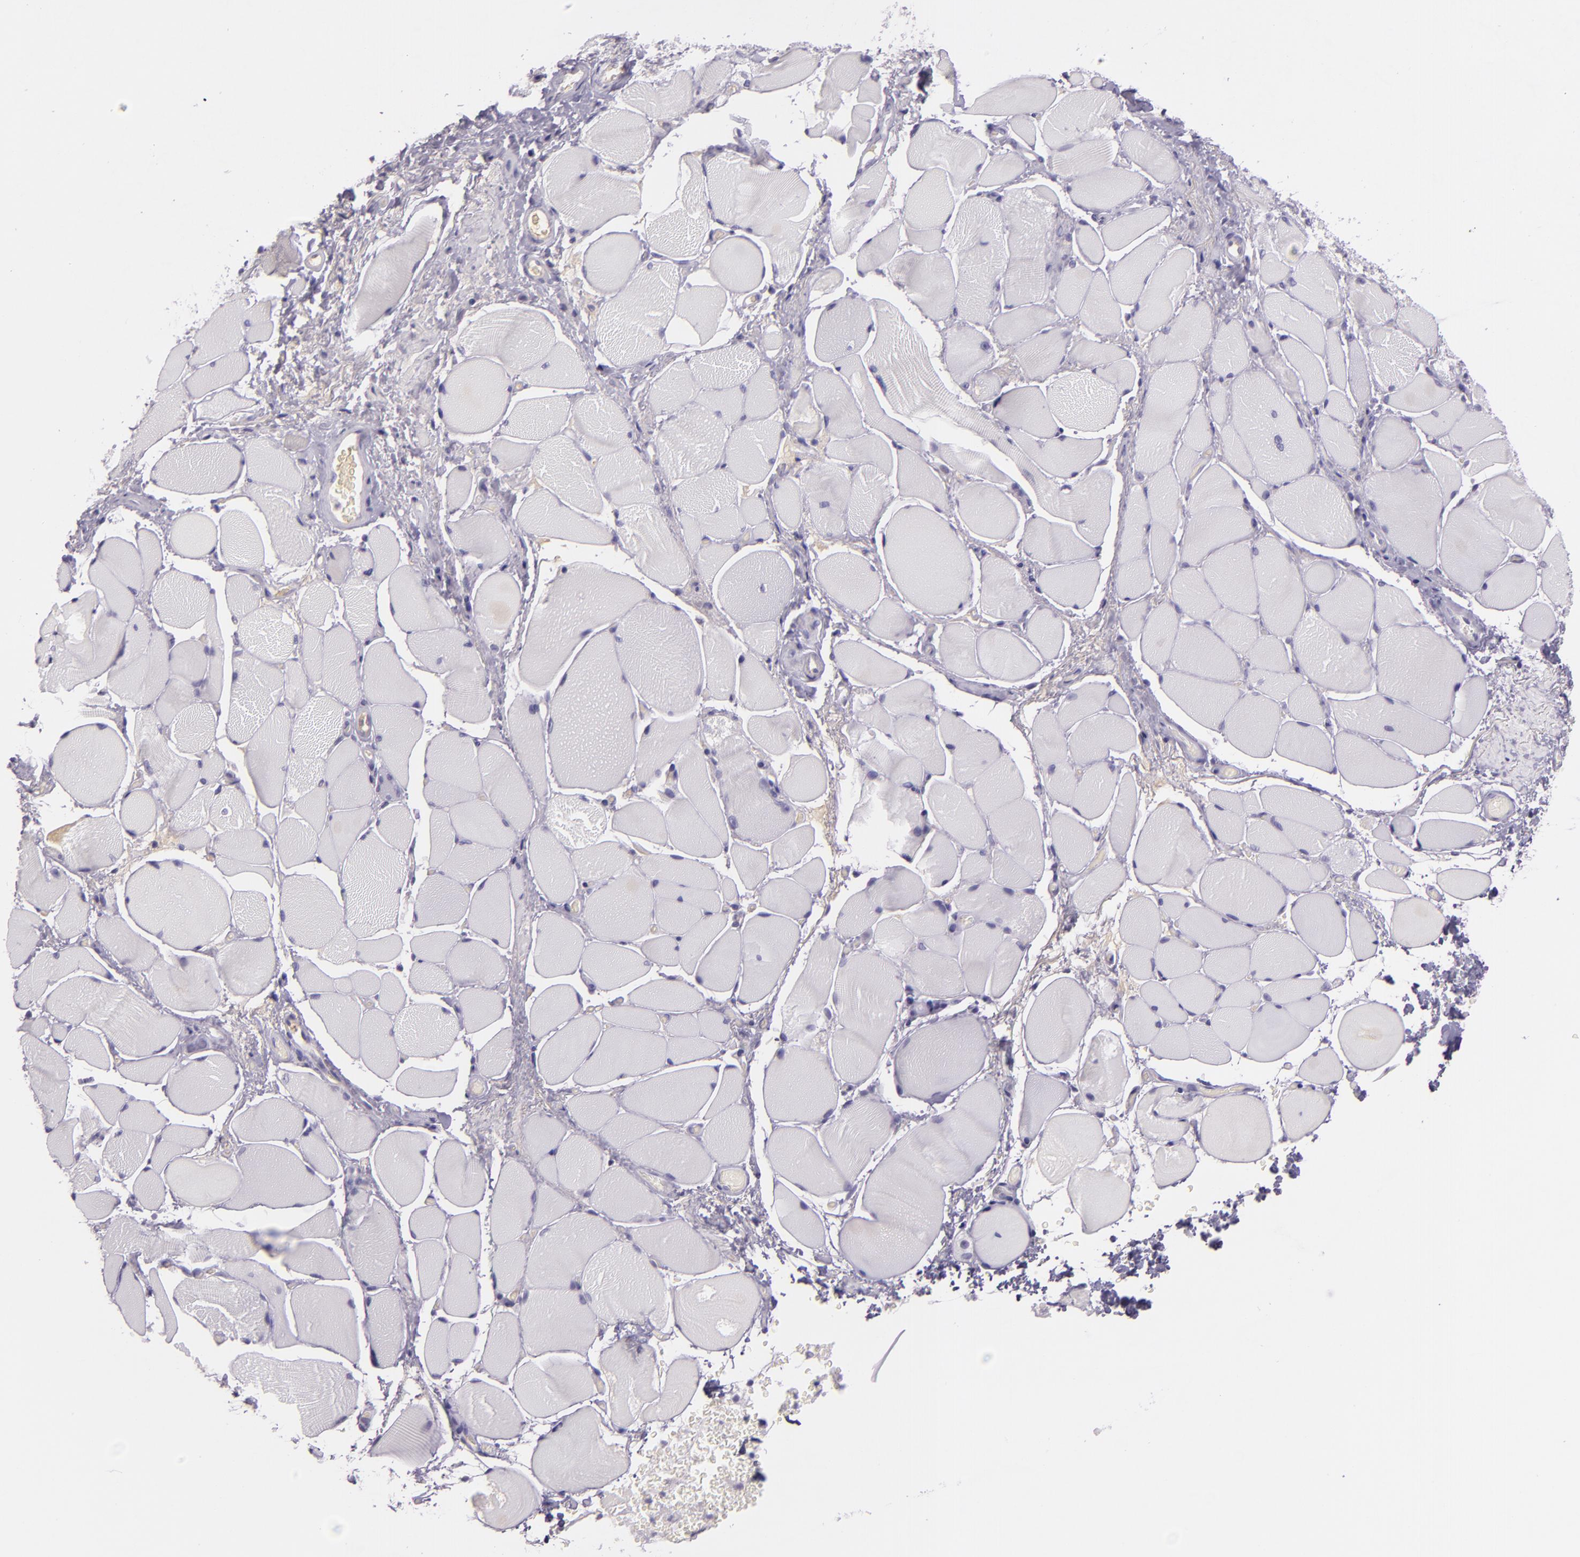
{"staining": {"intensity": "negative", "quantity": "none", "location": "none"}, "tissue": "esophagus", "cell_type": "Squamous epithelial cells", "image_type": "normal", "snomed": [{"axis": "morphology", "description": "Normal tissue, NOS"}, {"axis": "topography", "description": "Esophagus"}], "caption": "Immunohistochemical staining of normal esophagus displays no significant positivity in squamous epithelial cells. (DAB immunohistochemistry (IHC) visualized using brightfield microscopy, high magnification).", "gene": "CHEK2", "patient": {"sex": "female", "age": 61}}